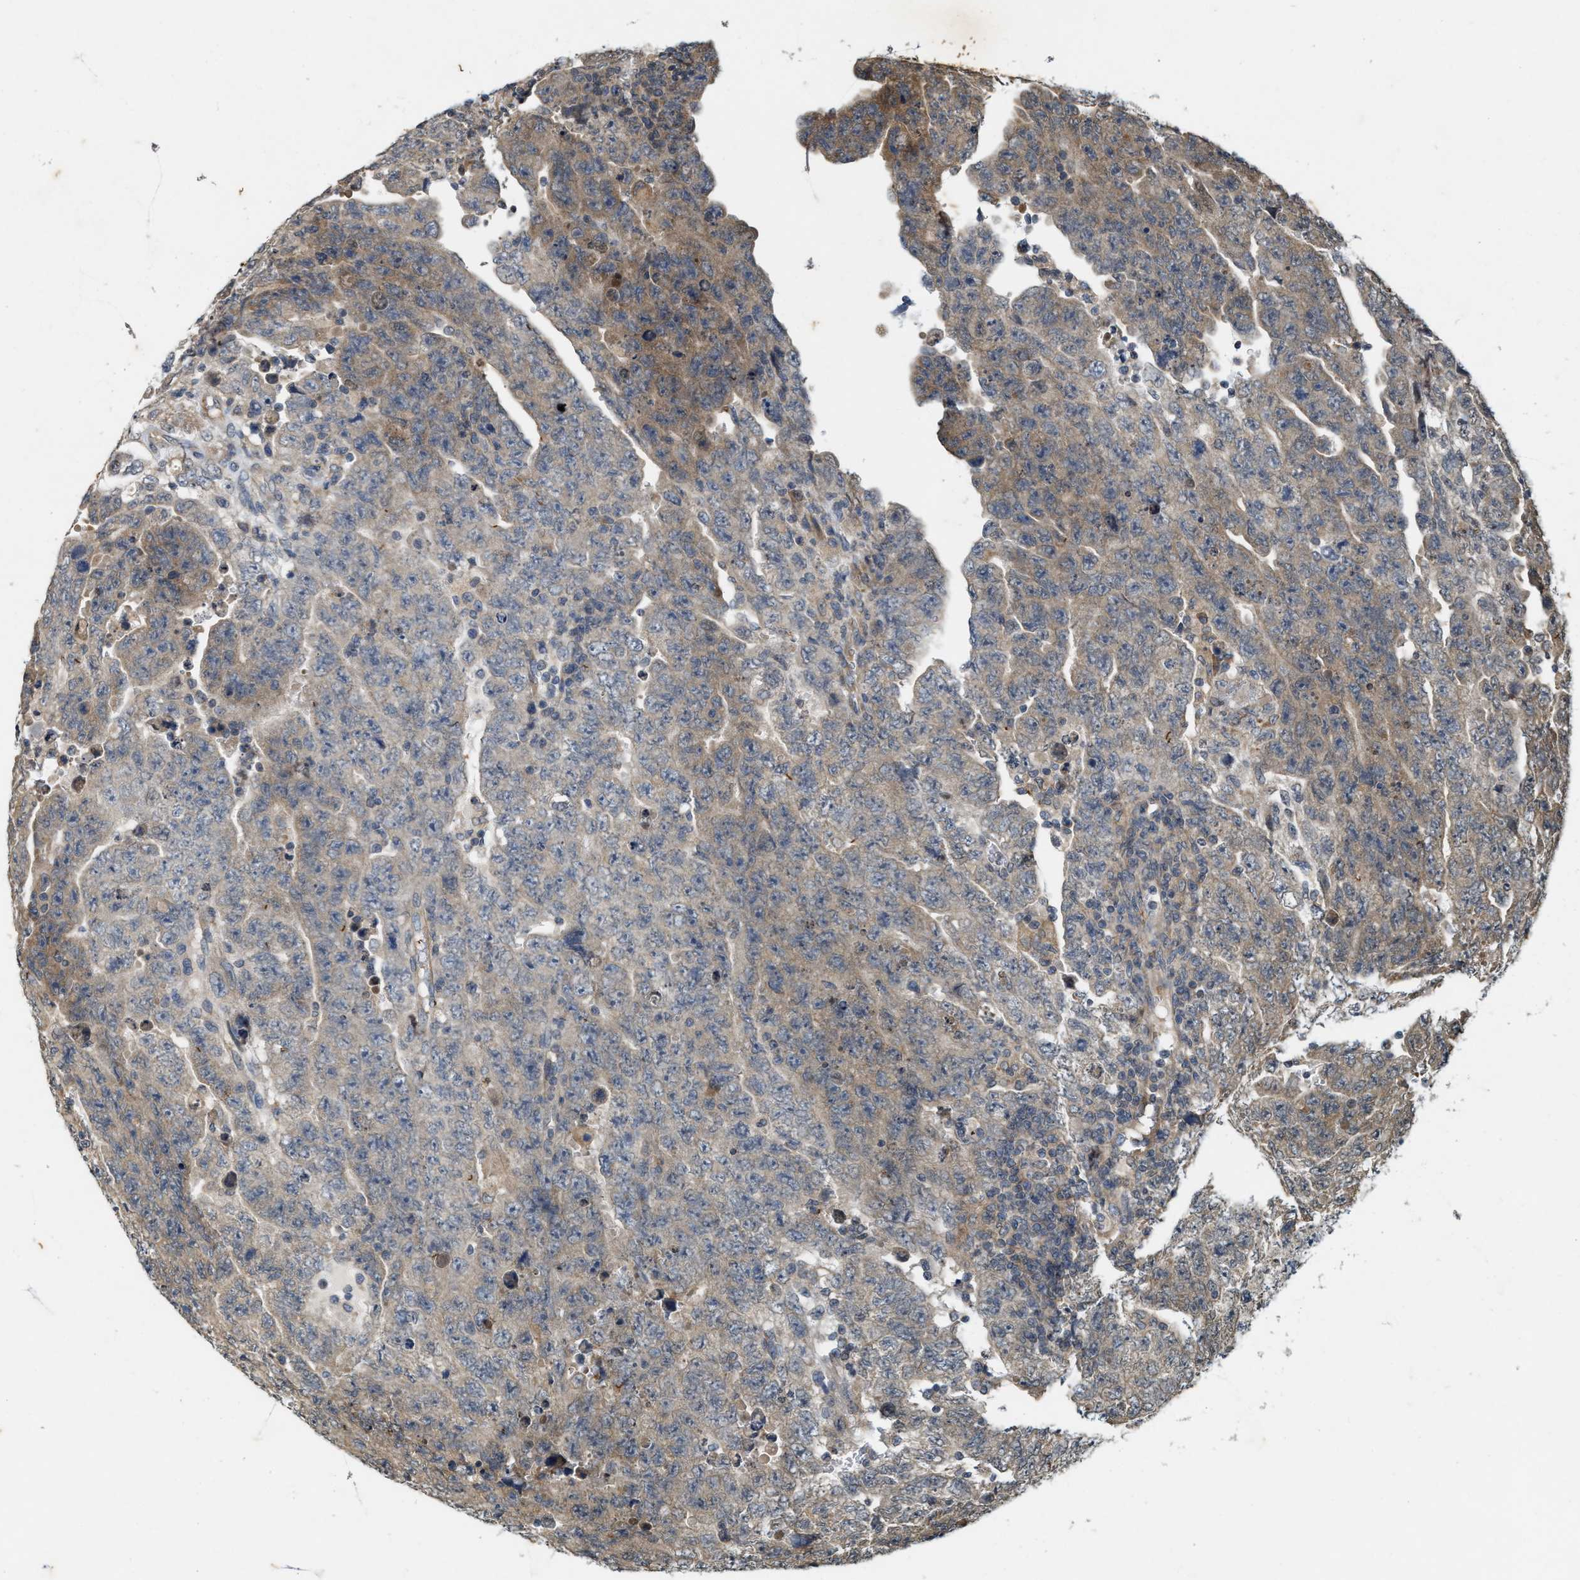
{"staining": {"intensity": "weak", "quantity": "25%-75%", "location": "cytoplasmic/membranous"}, "tissue": "testis cancer", "cell_type": "Tumor cells", "image_type": "cancer", "snomed": [{"axis": "morphology", "description": "Carcinoma, Embryonal, NOS"}, {"axis": "topography", "description": "Testis"}], "caption": "Immunohistochemistry (DAB) staining of embryonal carcinoma (testis) displays weak cytoplasmic/membranous protein expression in about 25%-75% of tumor cells.", "gene": "KIF21A", "patient": {"sex": "male", "age": 28}}